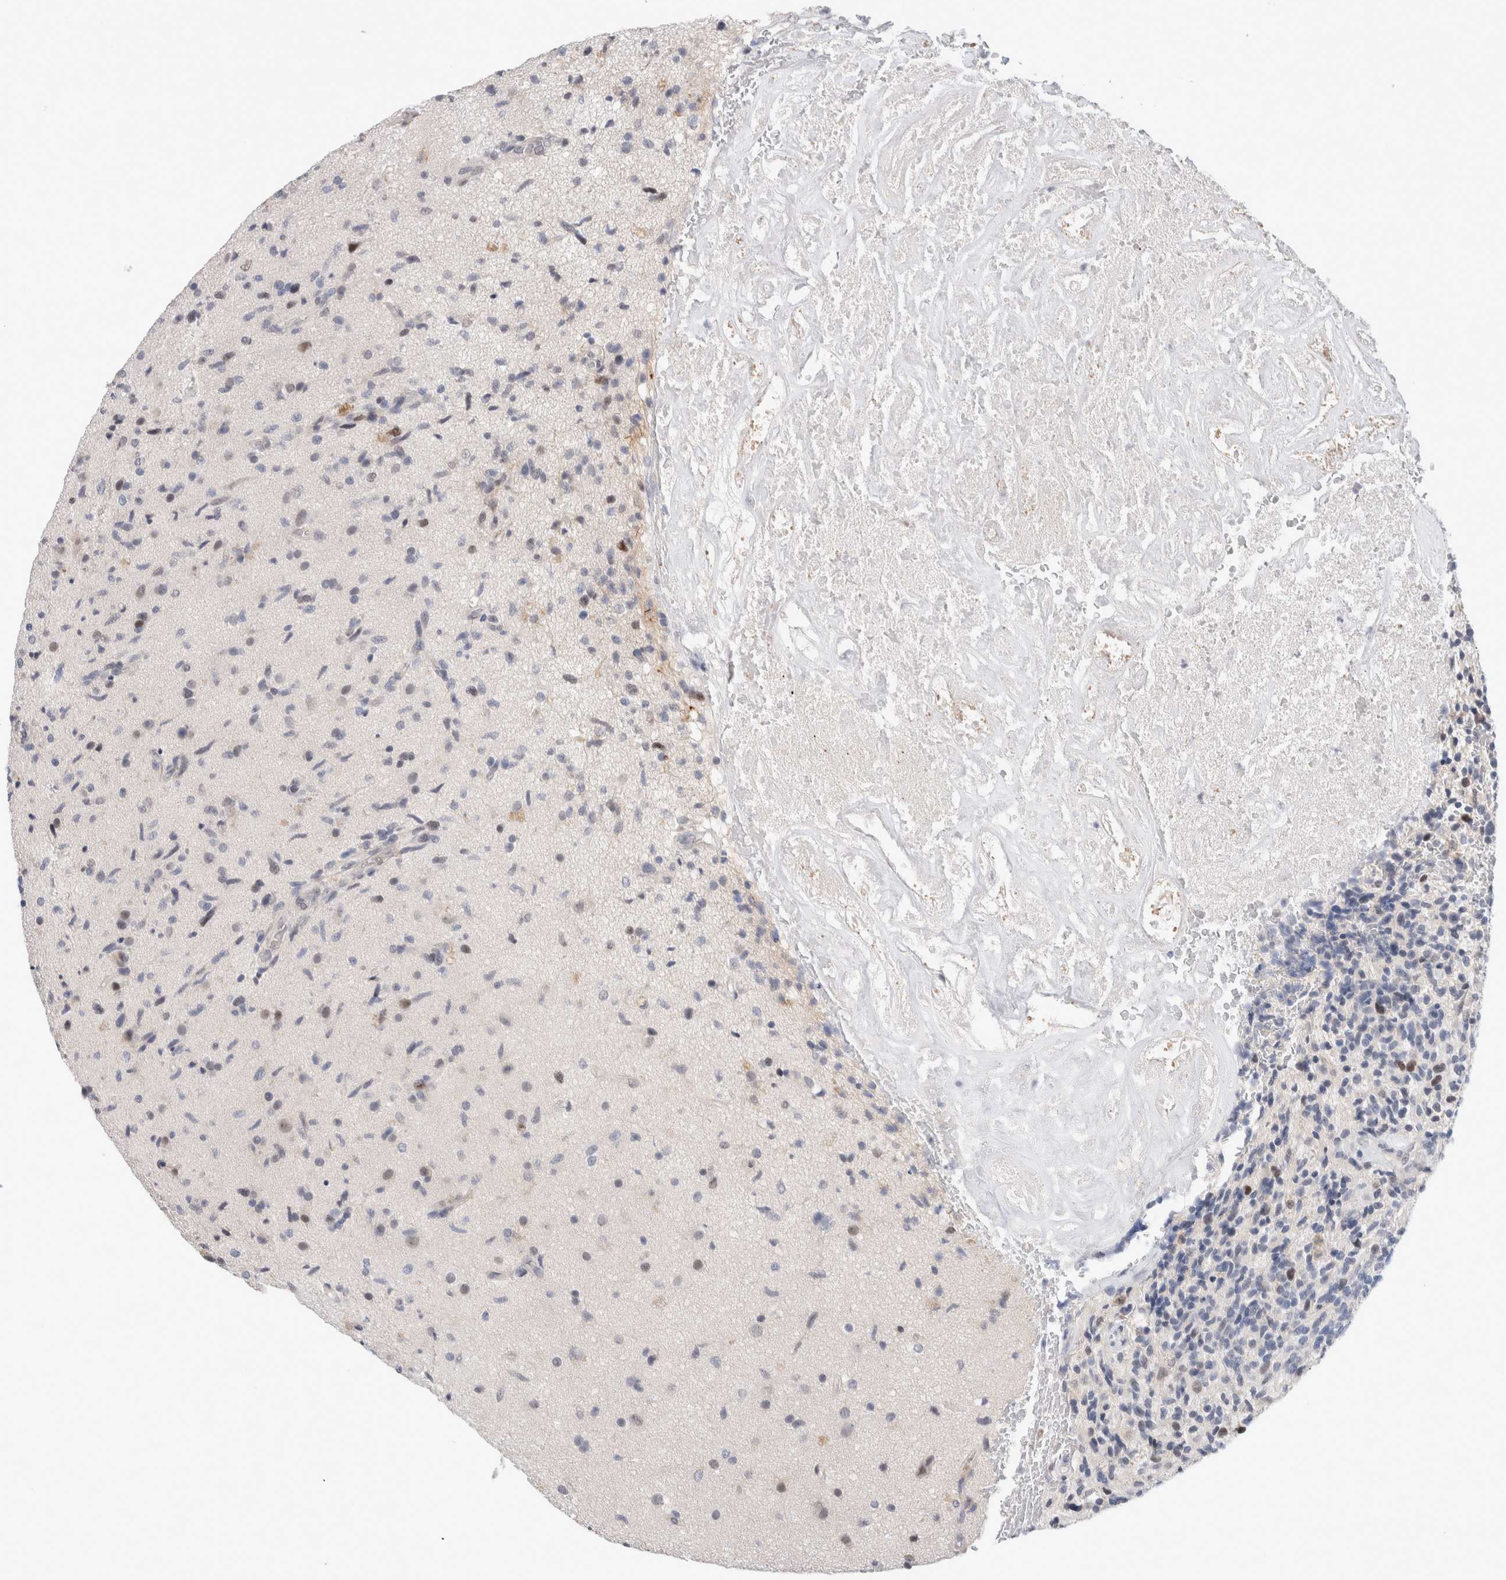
{"staining": {"intensity": "negative", "quantity": "none", "location": "none"}, "tissue": "glioma", "cell_type": "Tumor cells", "image_type": "cancer", "snomed": [{"axis": "morphology", "description": "Glioma, malignant, High grade"}, {"axis": "topography", "description": "Brain"}], "caption": "Protein analysis of malignant glioma (high-grade) exhibits no significant staining in tumor cells.", "gene": "KNL1", "patient": {"sex": "male", "age": 72}}